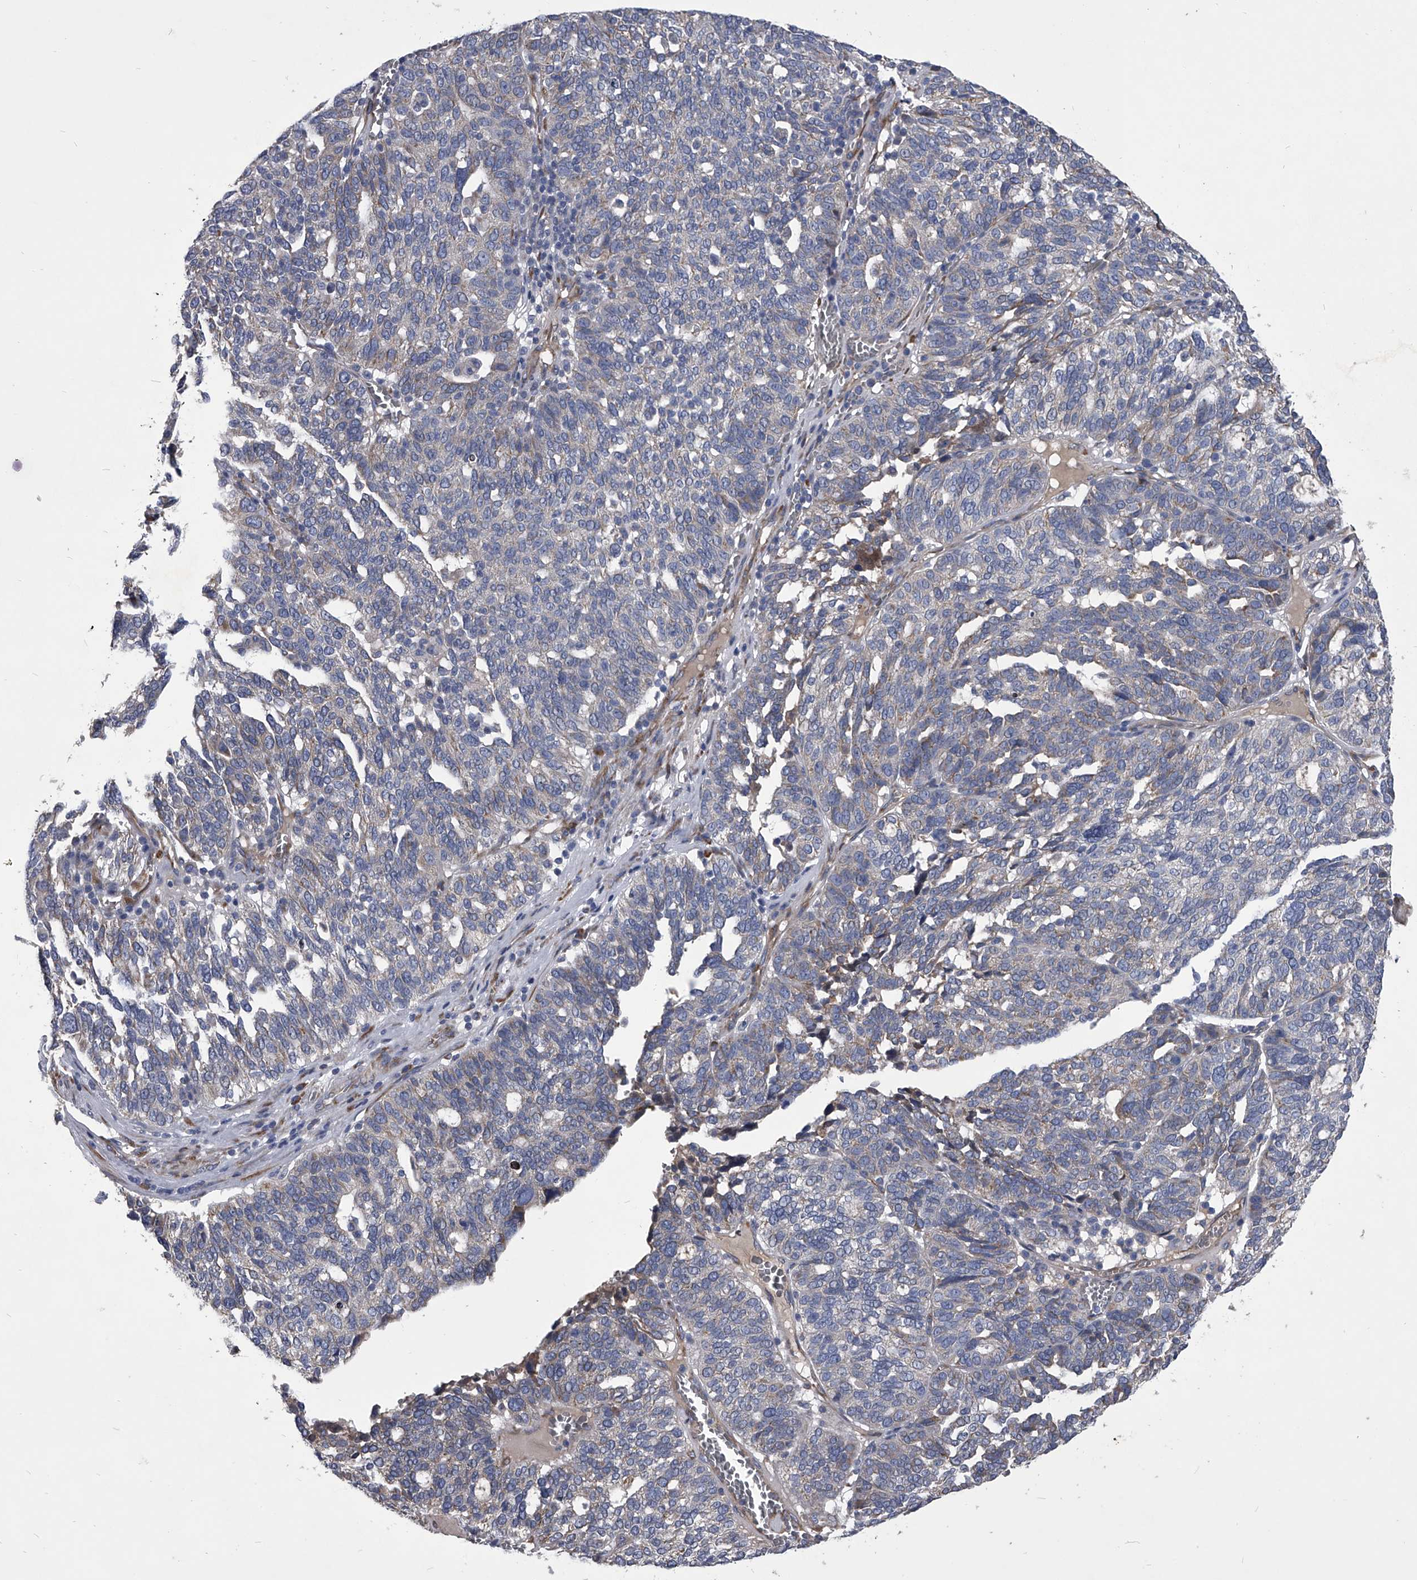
{"staining": {"intensity": "negative", "quantity": "none", "location": "none"}, "tissue": "ovarian cancer", "cell_type": "Tumor cells", "image_type": "cancer", "snomed": [{"axis": "morphology", "description": "Cystadenocarcinoma, serous, NOS"}, {"axis": "topography", "description": "Ovary"}], "caption": "This is an immunohistochemistry (IHC) histopathology image of ovarian cancer. There is no positivity in tumor cells.", "gene": "CCR4", "patient": {"sex": "female", "age": 59}}